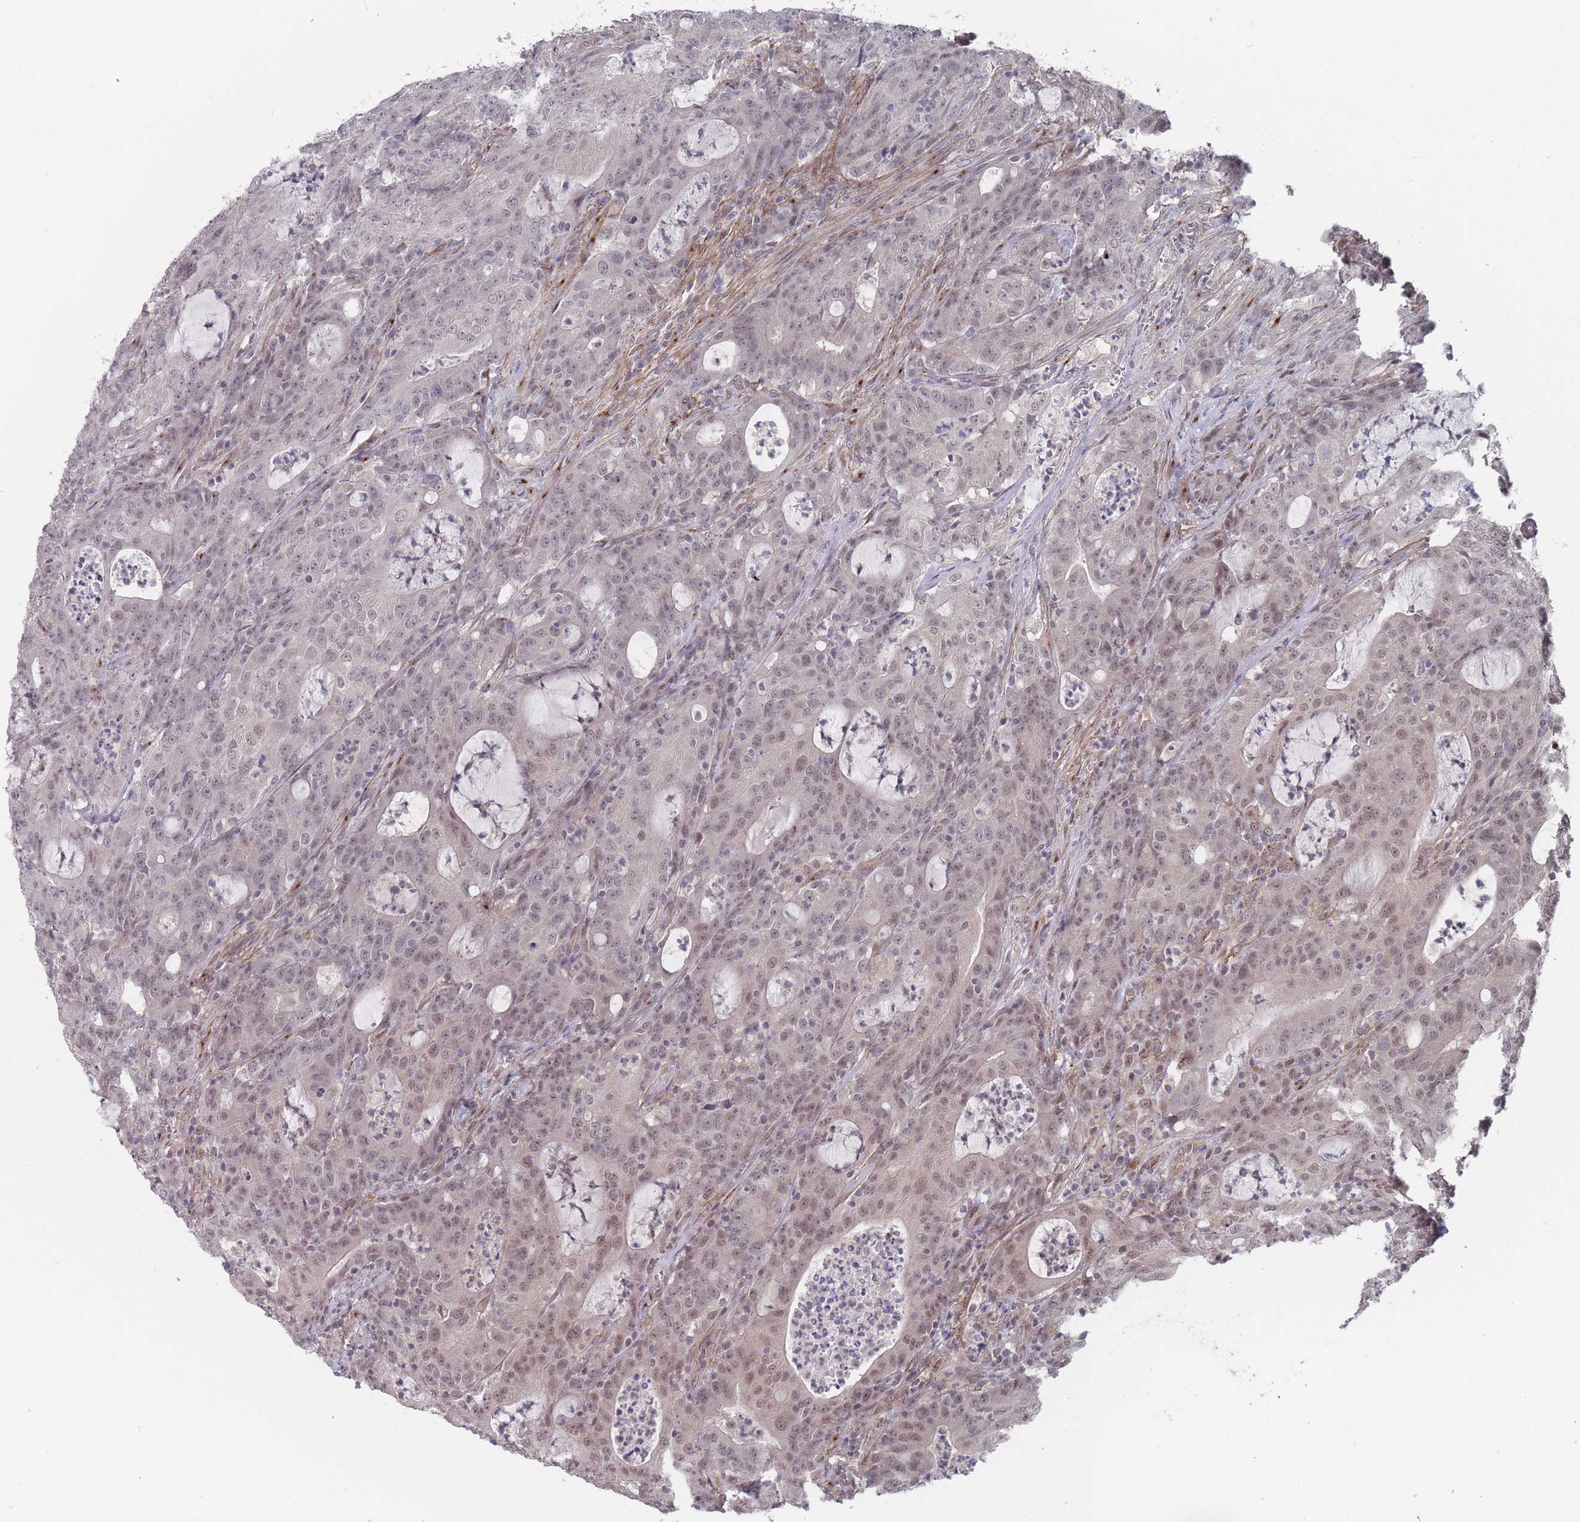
{"staining": {"intensity": "moderate", "quantity": "25%-75%", "location": "nuclear"}, "tissue": "colorectal cancer", "cell_type": "Tumor cells", "image_type": "cancer", "snomed": [{"axis": "morphology", "description": "Adenocarcinoma, NOS"}, {"axis": "topography", "description": "Colon"}], "caption": "Immunohistochemistry (IHC) (DAB) staining of colorectal adenocarcinoma reveals moderate nuclear protein expression in about 25%-75% of tumor cells.", "gene": "CNTRL", "patient": {"sex": "male", "age": 83}}